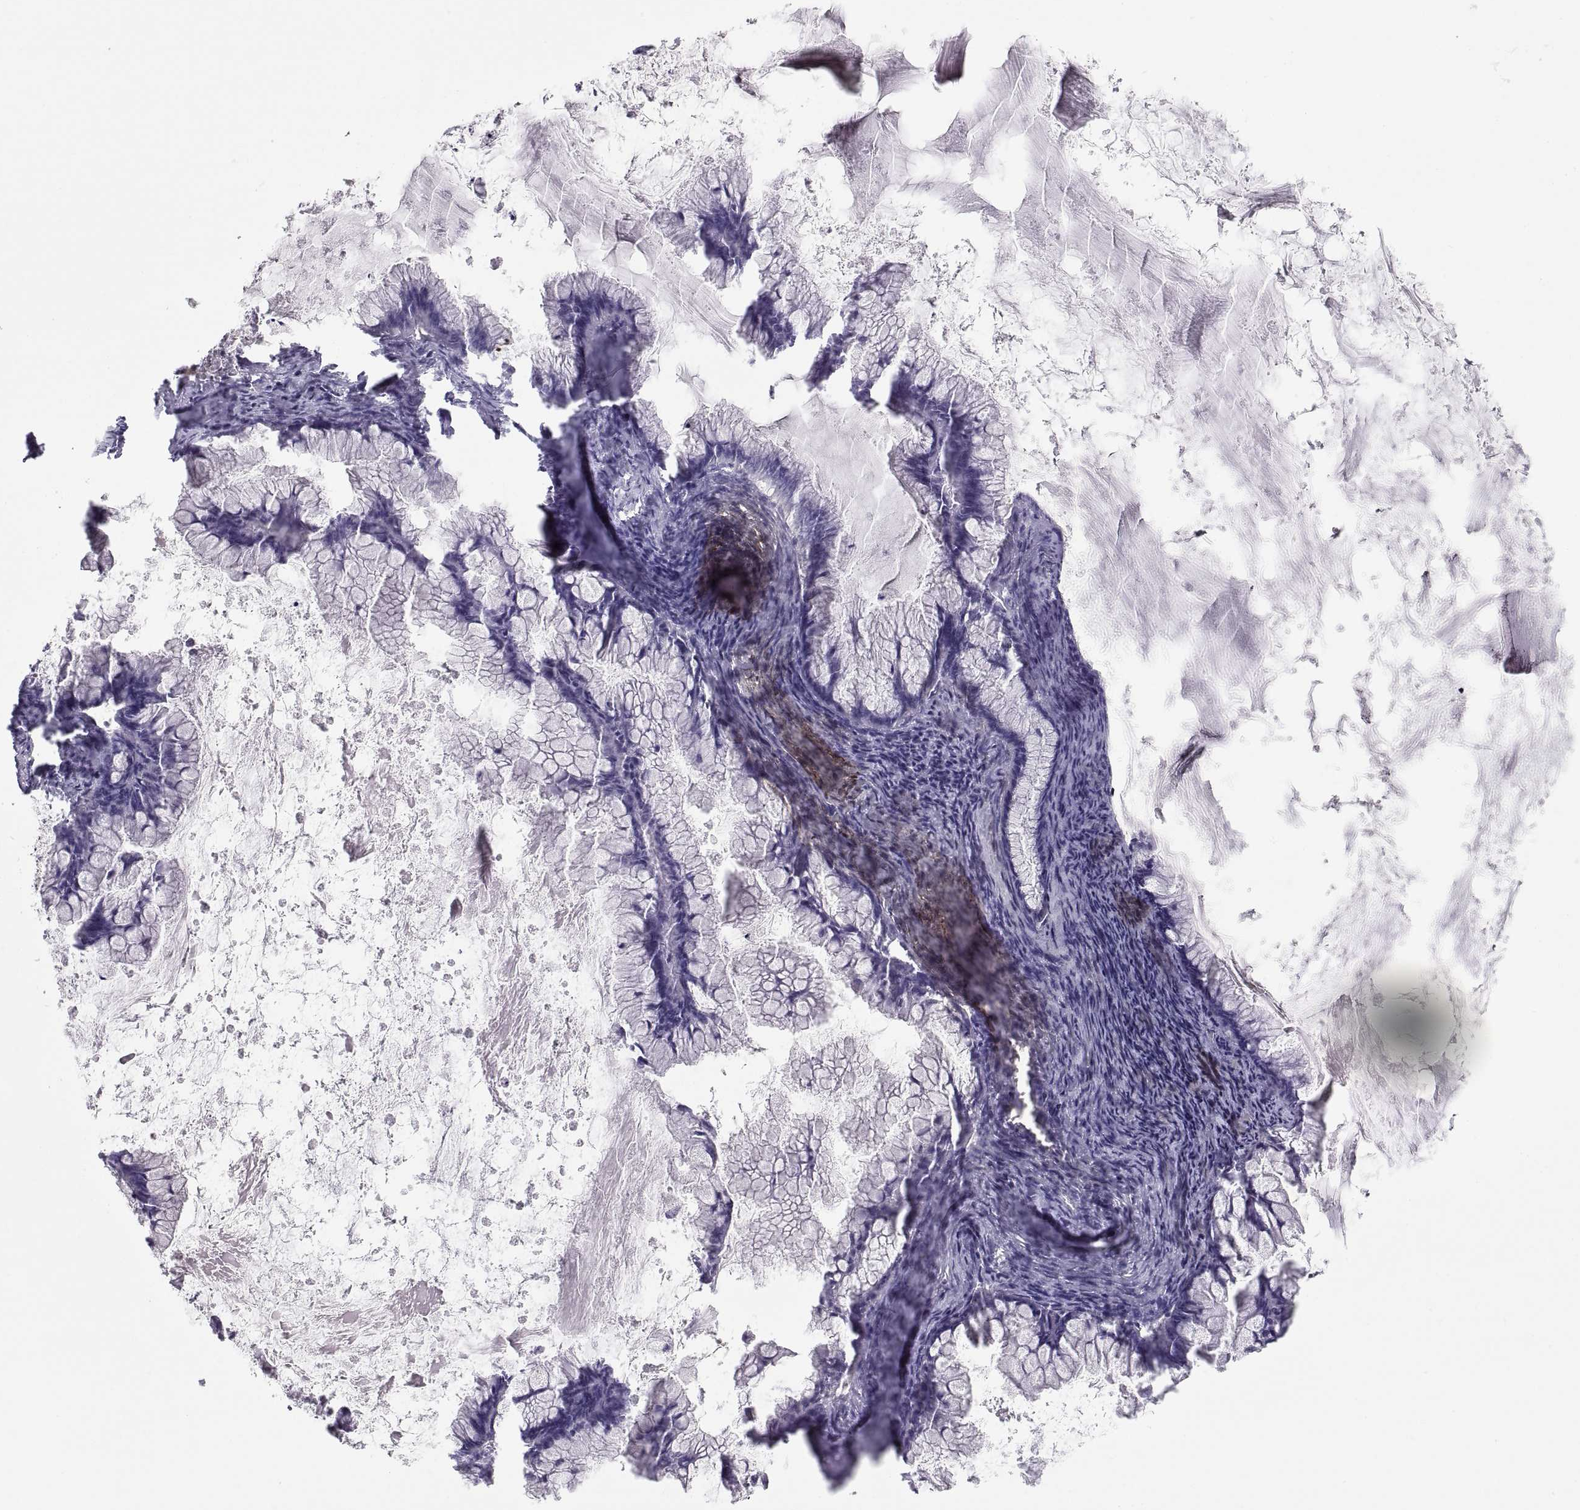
{"staining": {"intensity": "negative", "quantity": "none", "location": "none"}, "tissue": "ovarian cancer", "cell_type": "Tumor cells", "image_type": "cancer", "snomed": [{"axis": "morphology", "description": "Cystadenocarcinoma, mucinous, NOS"}, {"axis": "topography", "description": "Ovary"}], "caption": "DAB immunohistochemical staining of ovarian cancer (mucinous cystadenocarcinoma) demonstrates no significant staining in tumor cells. (Brightfield microscopy of DAB (3,3'-diaminobenzidine) immunohistochemistry at high magnification).", "gene": "MAGEB2", "patient": {"sex": "female", "age": 67}}